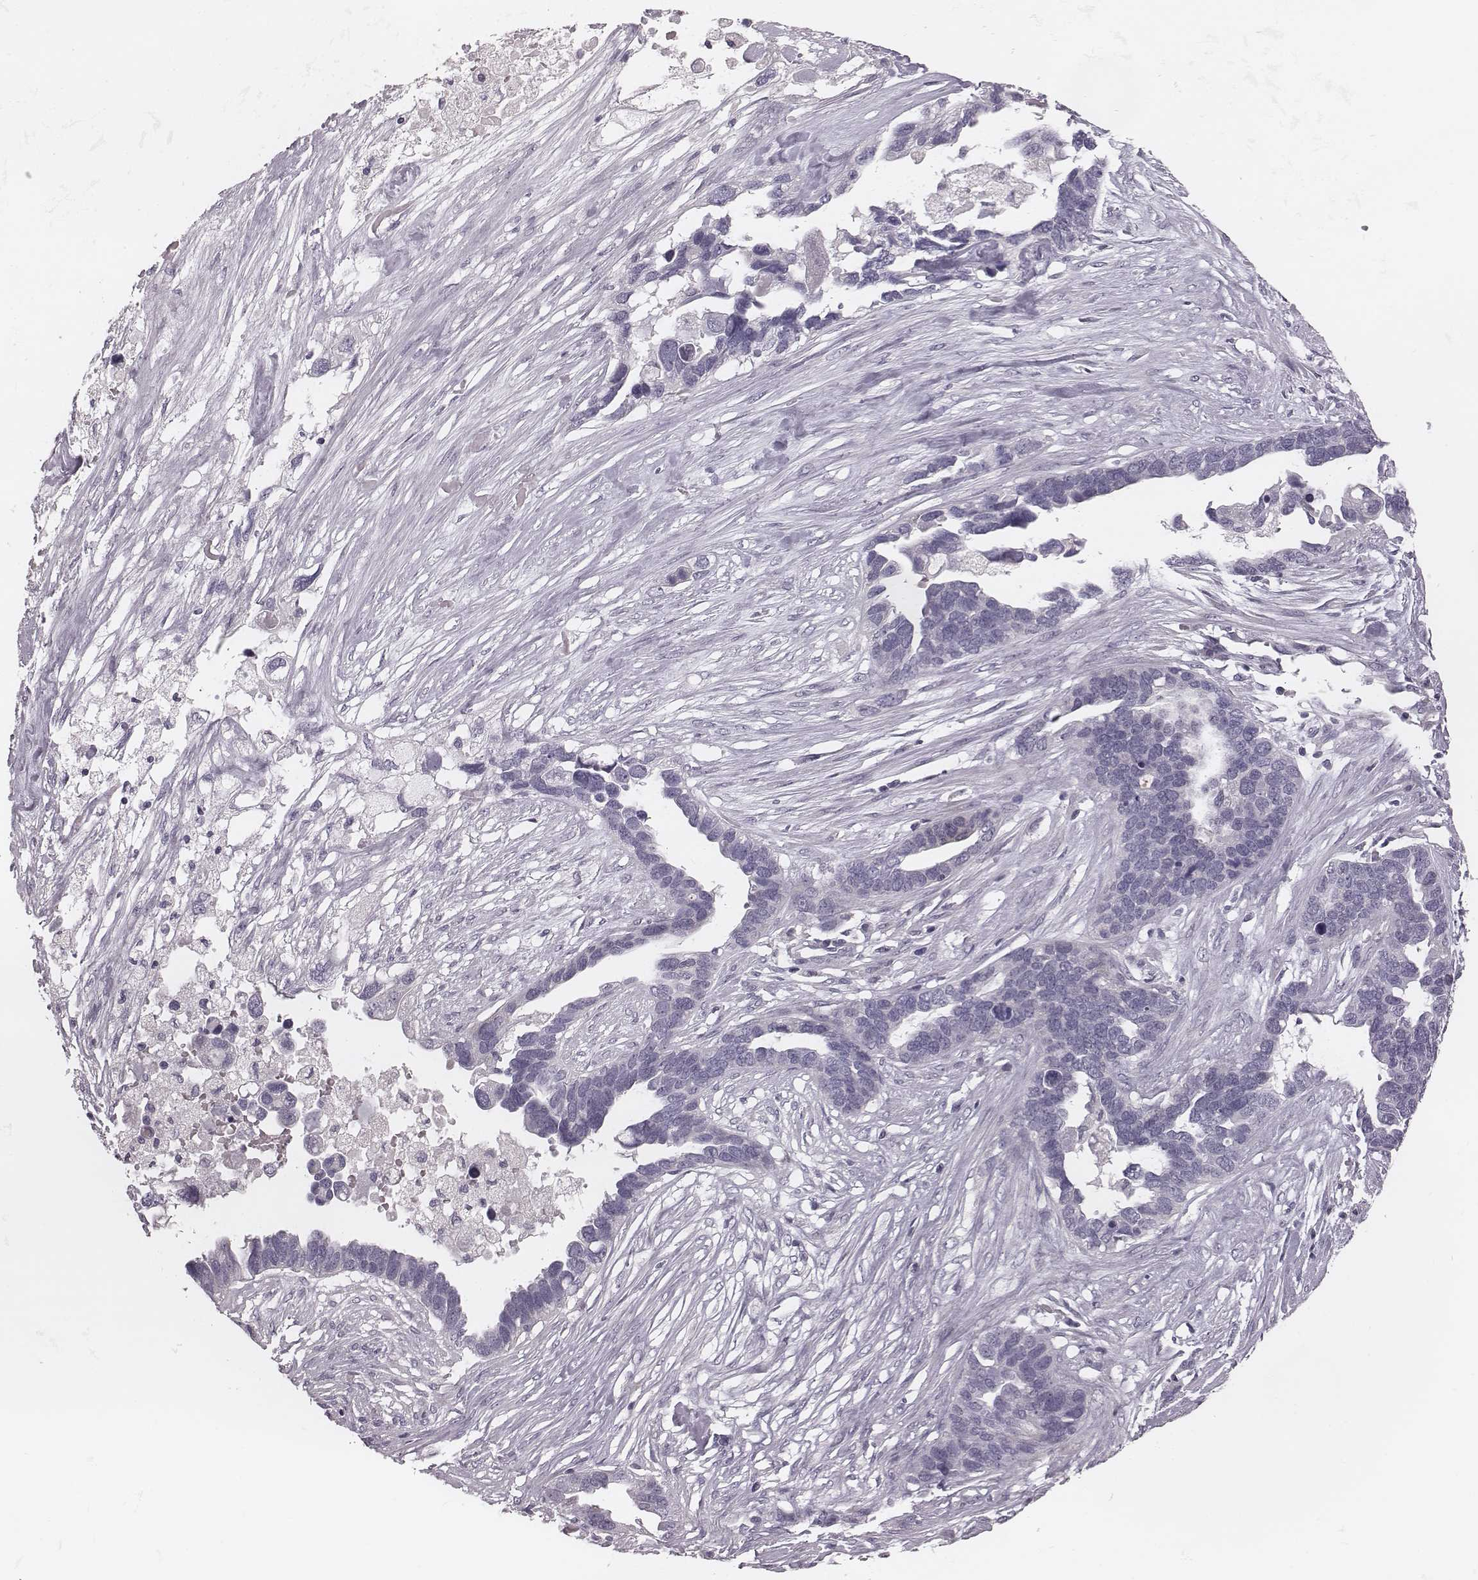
{"staining": {"intensity": "negative", "quantity": "none", "location": "none"}, "tissue": "ovarian cancer", "cell_type": "Tumor cells", "image_type": "cancer", "snomed": [{"axis": "morphology", "description": "Cystadenocarcinoma, serous, NOS"}, {"axis": "topography", "description": "Ovary"}], "caption": "Protein analysis of ovarian serous cystadenocarcinoma reveals no significant staining in tumor cells.", "gene": "SPA17", "patient": {"sex": "female", "age": 54}}